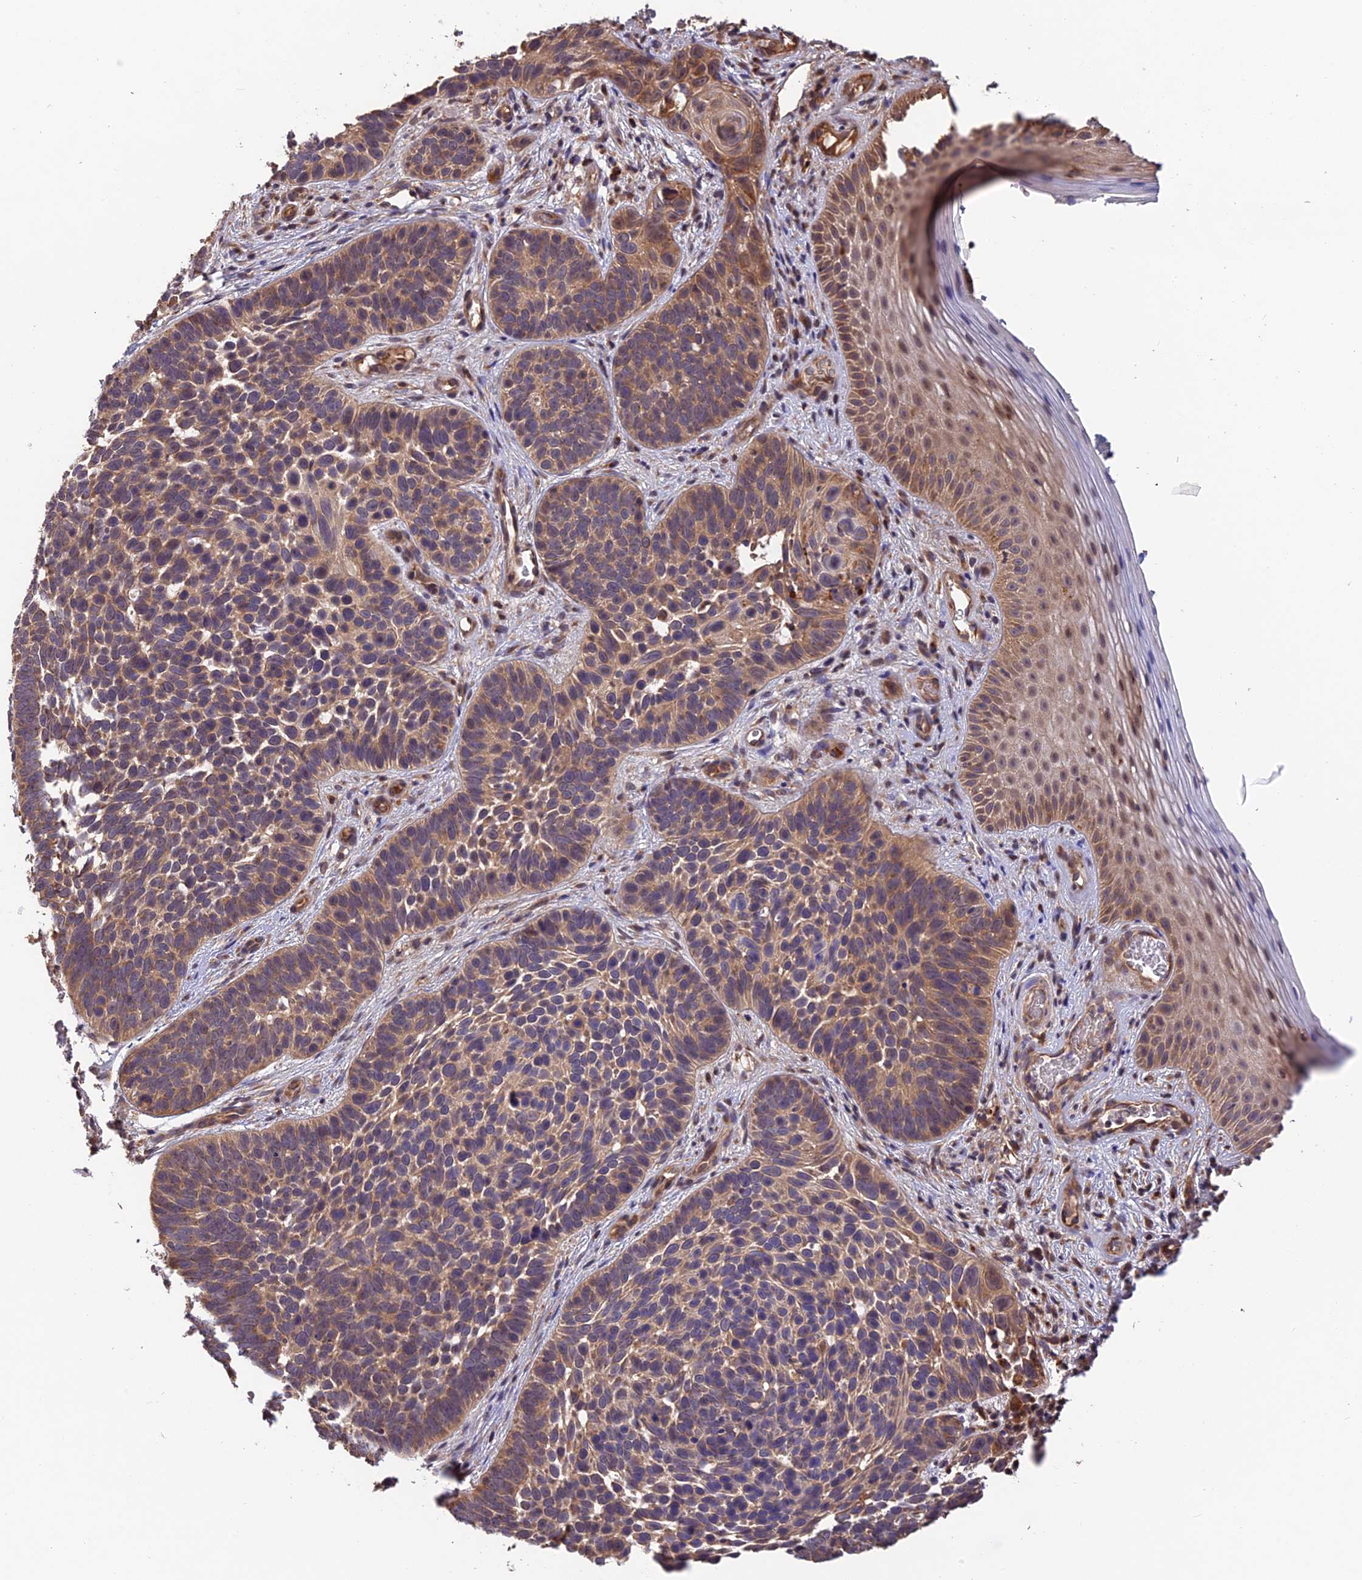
{"staining": {"intensity": "moderate", "quantity": "25%-75%", "location": "cytoplasmic/membranous"}, "tissue": "skin cancer", "cell_type": "Tumor cells", "image_type": "cancer", "snomed": [{"axis": "morphology", "description": "Basal cell carcinoma"}, {"axis": "topography", "description": "Skin"}], "caption": "The histopathology image displays staining of skin cancer, revealing moderate cytoplasmic/membranous protein positivity (brown color) within tumor cells.", "gene": "MNS1", "patient": {"sex": "male", "age": 89}}